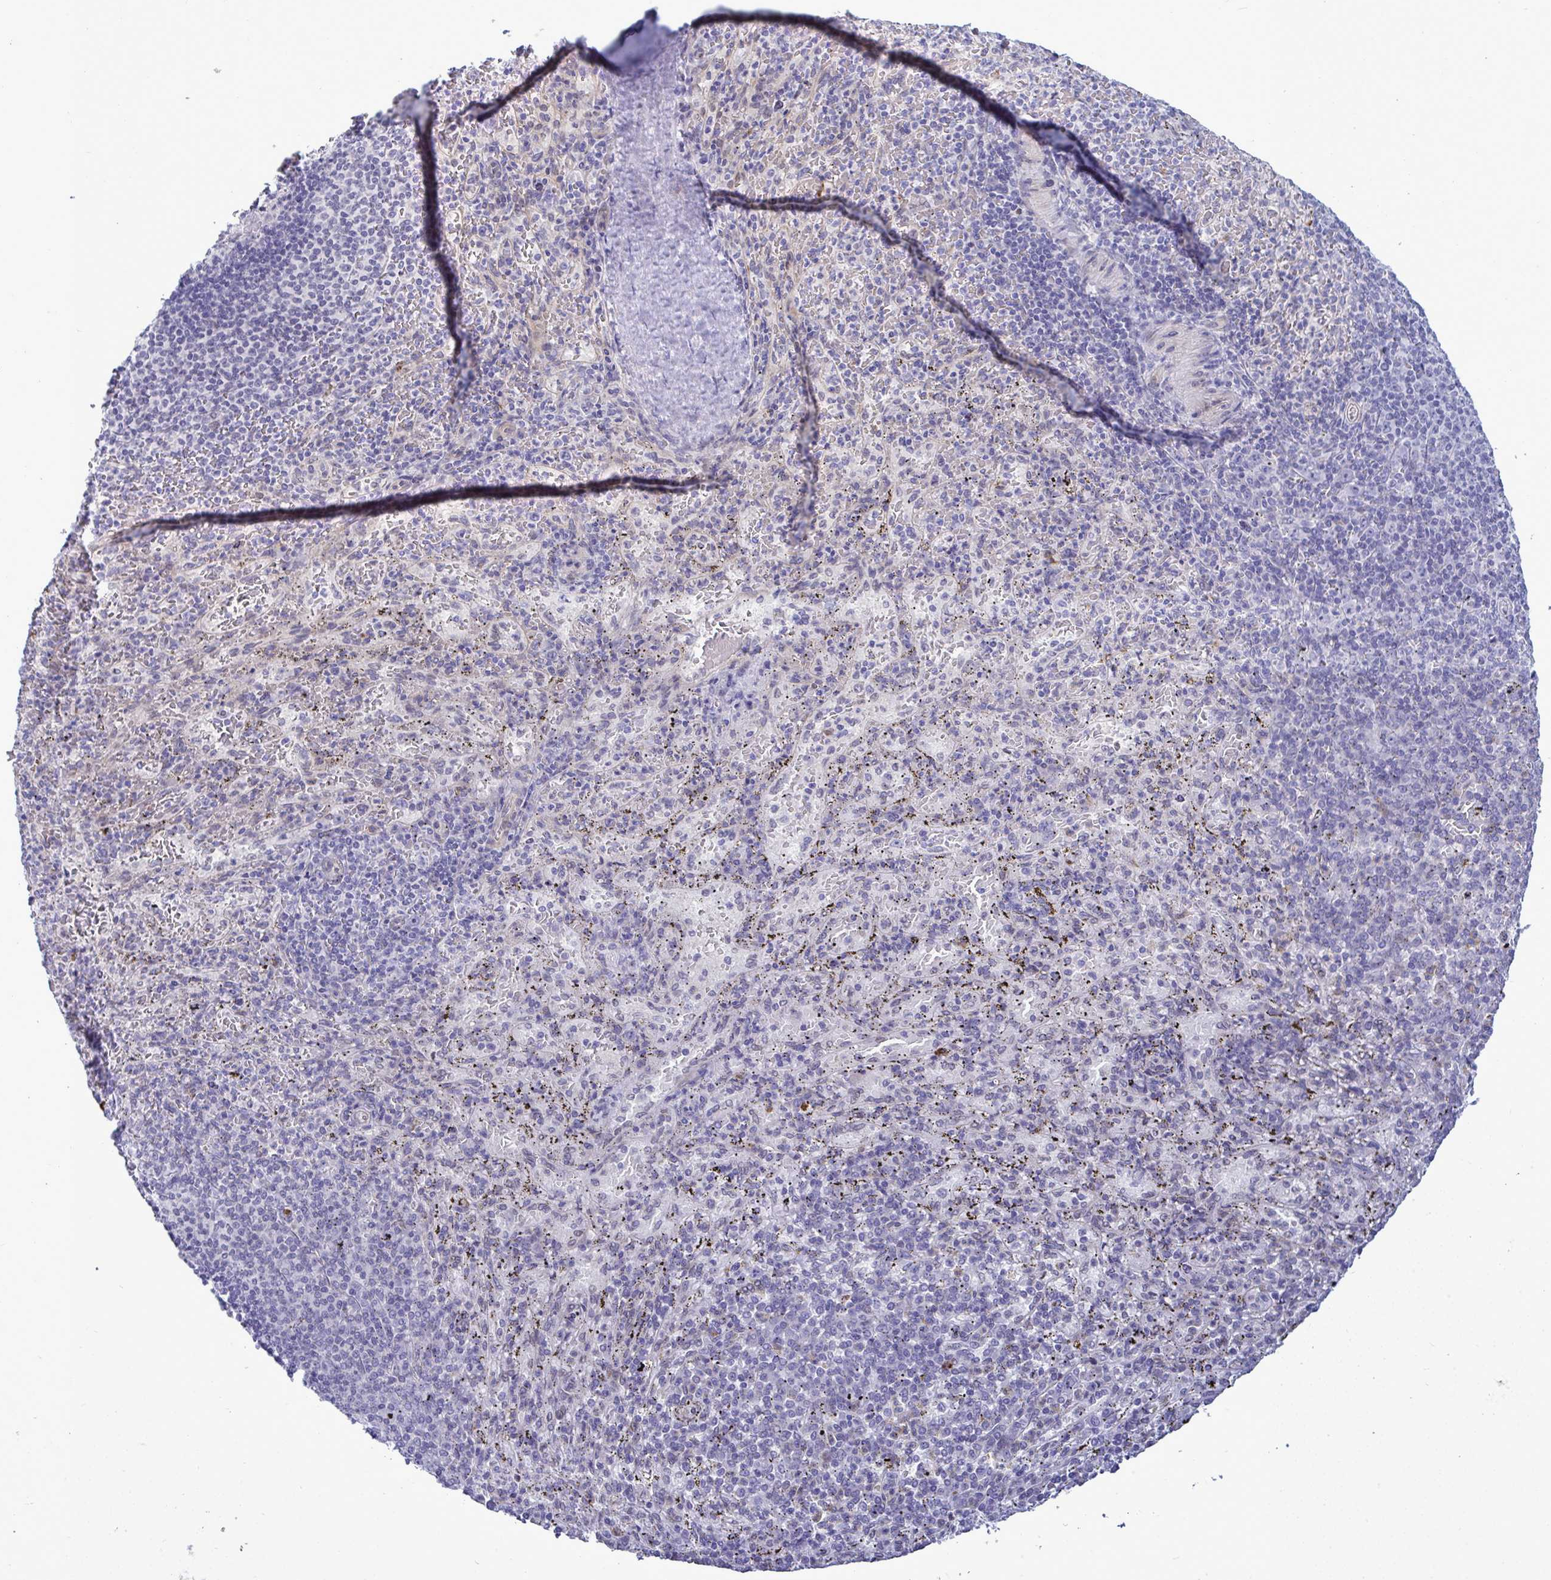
{"staining": {"intensity": "strong", "quantity": "<25%", "location": "cytoplasmic/membranous"}, "tissue": "spleen", "cell_type": "Cells in red pulp", "image_type": "normal", "snomed": [{"axis": "morphology", "description": "Normal tissue, NOS"}, {"axis": "topography", "description": "Spleen"}], "caption": "Immunohistochemical staining of benign spleen reveals strong cytoplasmic/membranous protein staining in approximately <25% of cells in red pulp.", "gene": "MFSD4A", "patient": {"sex": "male", "age": 57}}